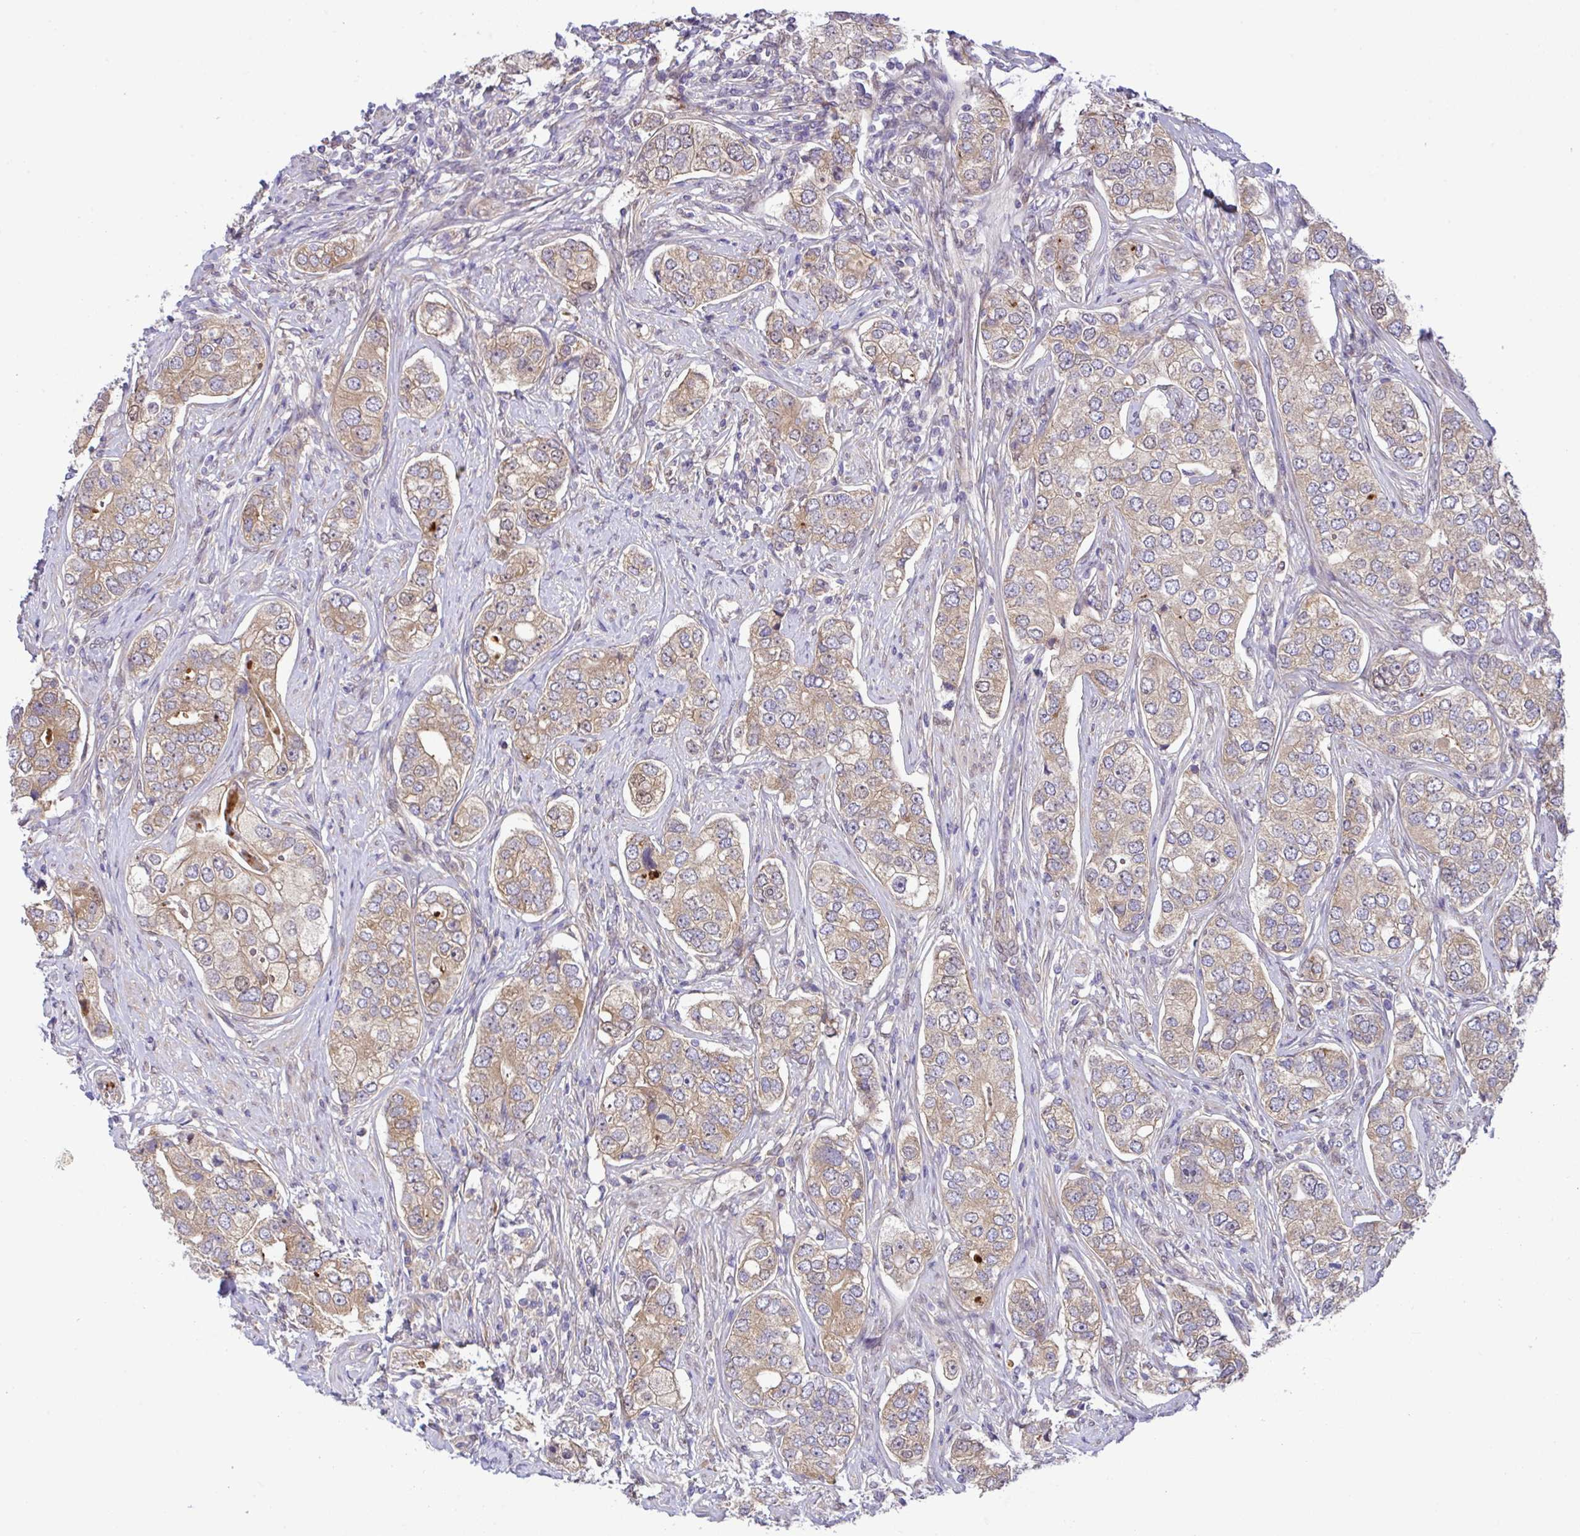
{"staining": {"intensity": "moderate", "quantity": ">75%", "location": "cytoplasmic/membranous"}, "tissue": "prostate cancer", "cell_type": "Tumor cells", "image_type": "cancer", "snomed": [{"axis": "morphology", "description": "Adenocarcinoma, High grade"}, {"axis": "topography", "description": "Prostate"}], "caption": "This photomicrograph demonstrates prostate cancer (high-grade adenocarcinoma) stained with immunohistochemistry to label a protein in brown. The cytoplasmic/membranous of tumor cells show moderate positivity for the protein. Nuclei are counter-stained blue.", "gene": "UBE4A", "patient": {"sex": "male", "age": 60}}